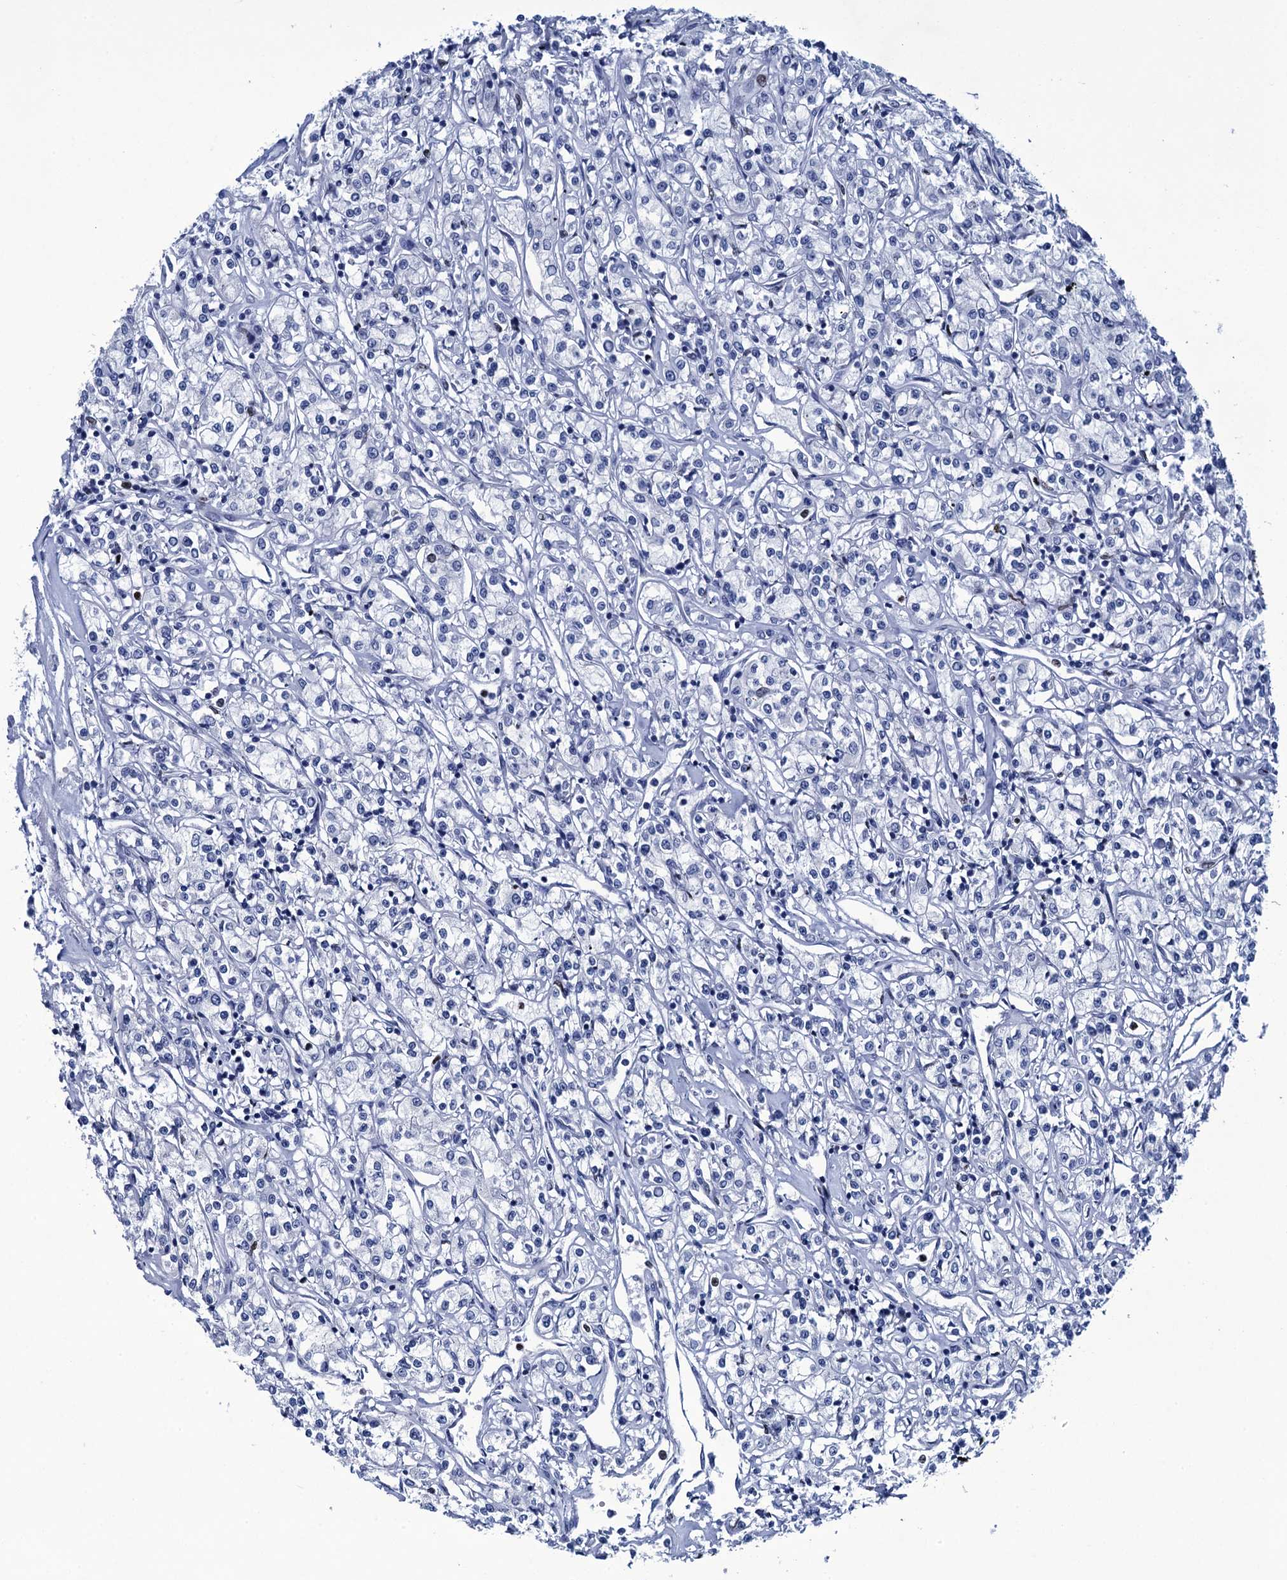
{"staining": {"intensity": "negative", "quantity": "none", "location": "none"}, "tissue": "renal cancer", "cell_type": "Tumor cells", "image_type": "cancer", "snomed": [{"axis": "morphology", "description": "Adenocarcinoma, NOS"}, {"axis": "topography", "description": "Kidney"}], "caption": "Photomicrograph shows no protein positivity in tumor cells of renal adenocarcinoma tissue.", "gene": "RHCG", "patient": {"sex": "female", "age": 59}}